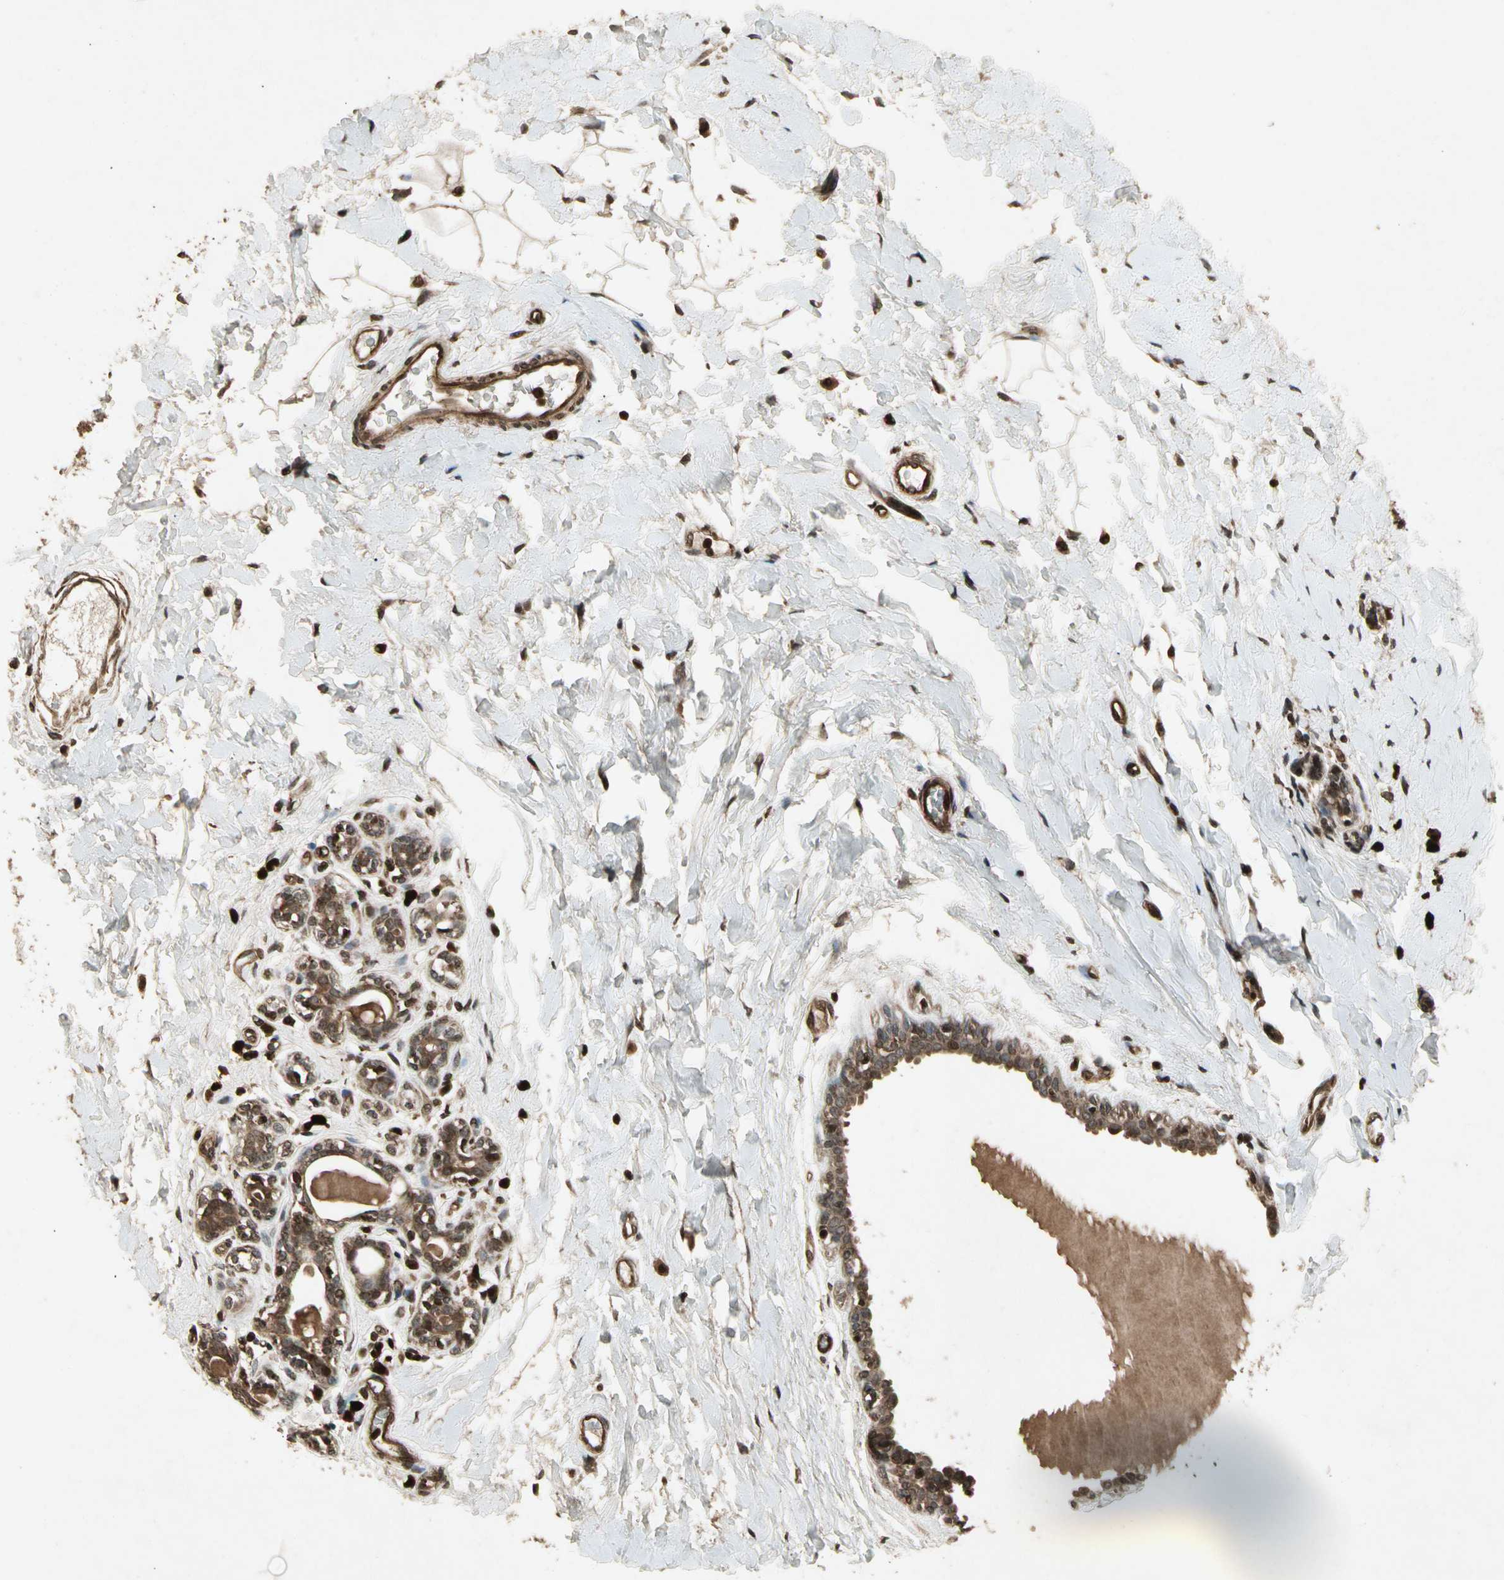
{"staining": {"intensity": "moderate", "quantity": ">75%", "location": "cytoplasmic/membranous"}, "tissue": "breast cancer", "cell_type": "Tumor cells", "image_type": "cancer", "snomed": [{"axis": "morphology", "description": "Normal tissue, NOS"}, {"axis": "morphology", "description": "Duct carcinoma"}, {"axis": "topography", "description": "Breast"}], "caption": "IHC photomicrograph of breast intraductal carcinoma stained for a protein (brown), which demonstrates medium levels of moderate cytoplasmic/membranous positivity in about >75% of tumor cells.", "gene": "GLRX", "patient": {"sex": "female", "age": 40}}